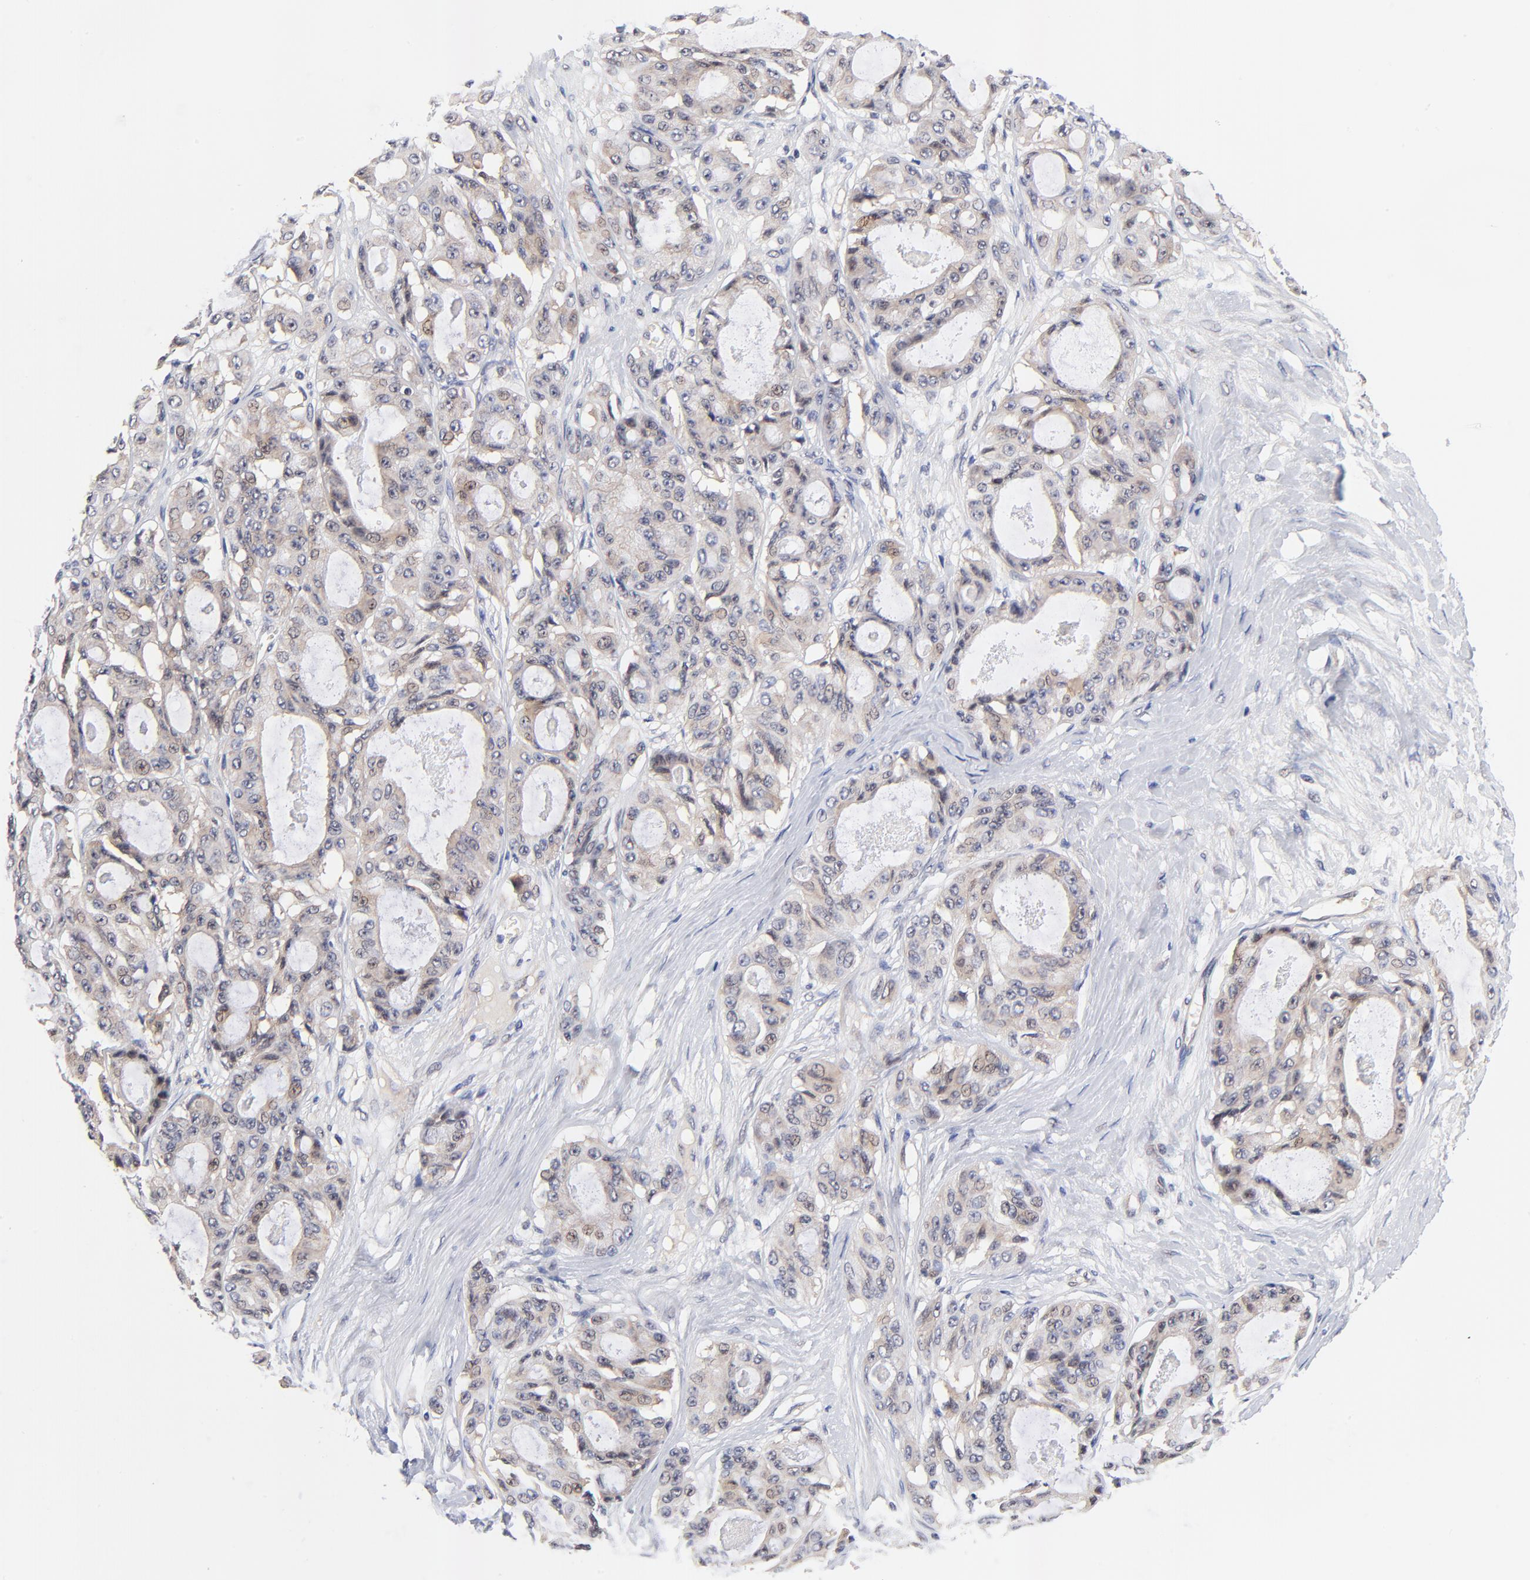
{"staining": {"intensity": "weak", "quantity": "25%-75%", "location": "cytoplasmic/membranous,nuclear"}, "tissue": "ovarian cancer", "cell_type": "Tumor cells", "image_type": "cancer", "snomed": [{"axis": "morphology", "description": "Carcinoma, endometroid"}, {"axis": "topography", "description": "Ovary"}], "caption": "Immunohistochemical staining of human ovarian endometroid carcinoma reveals weak cytoplasmic/membranous and nuclear protein positivity in about 25%-75% of tumor cells. The staining was performed using DAB, with brown indicating positive protein expression. Nuclei are stained blue with hematoxylin.", "gene": "TXNL1", "patient": {"sex": "female", "age": 61}}